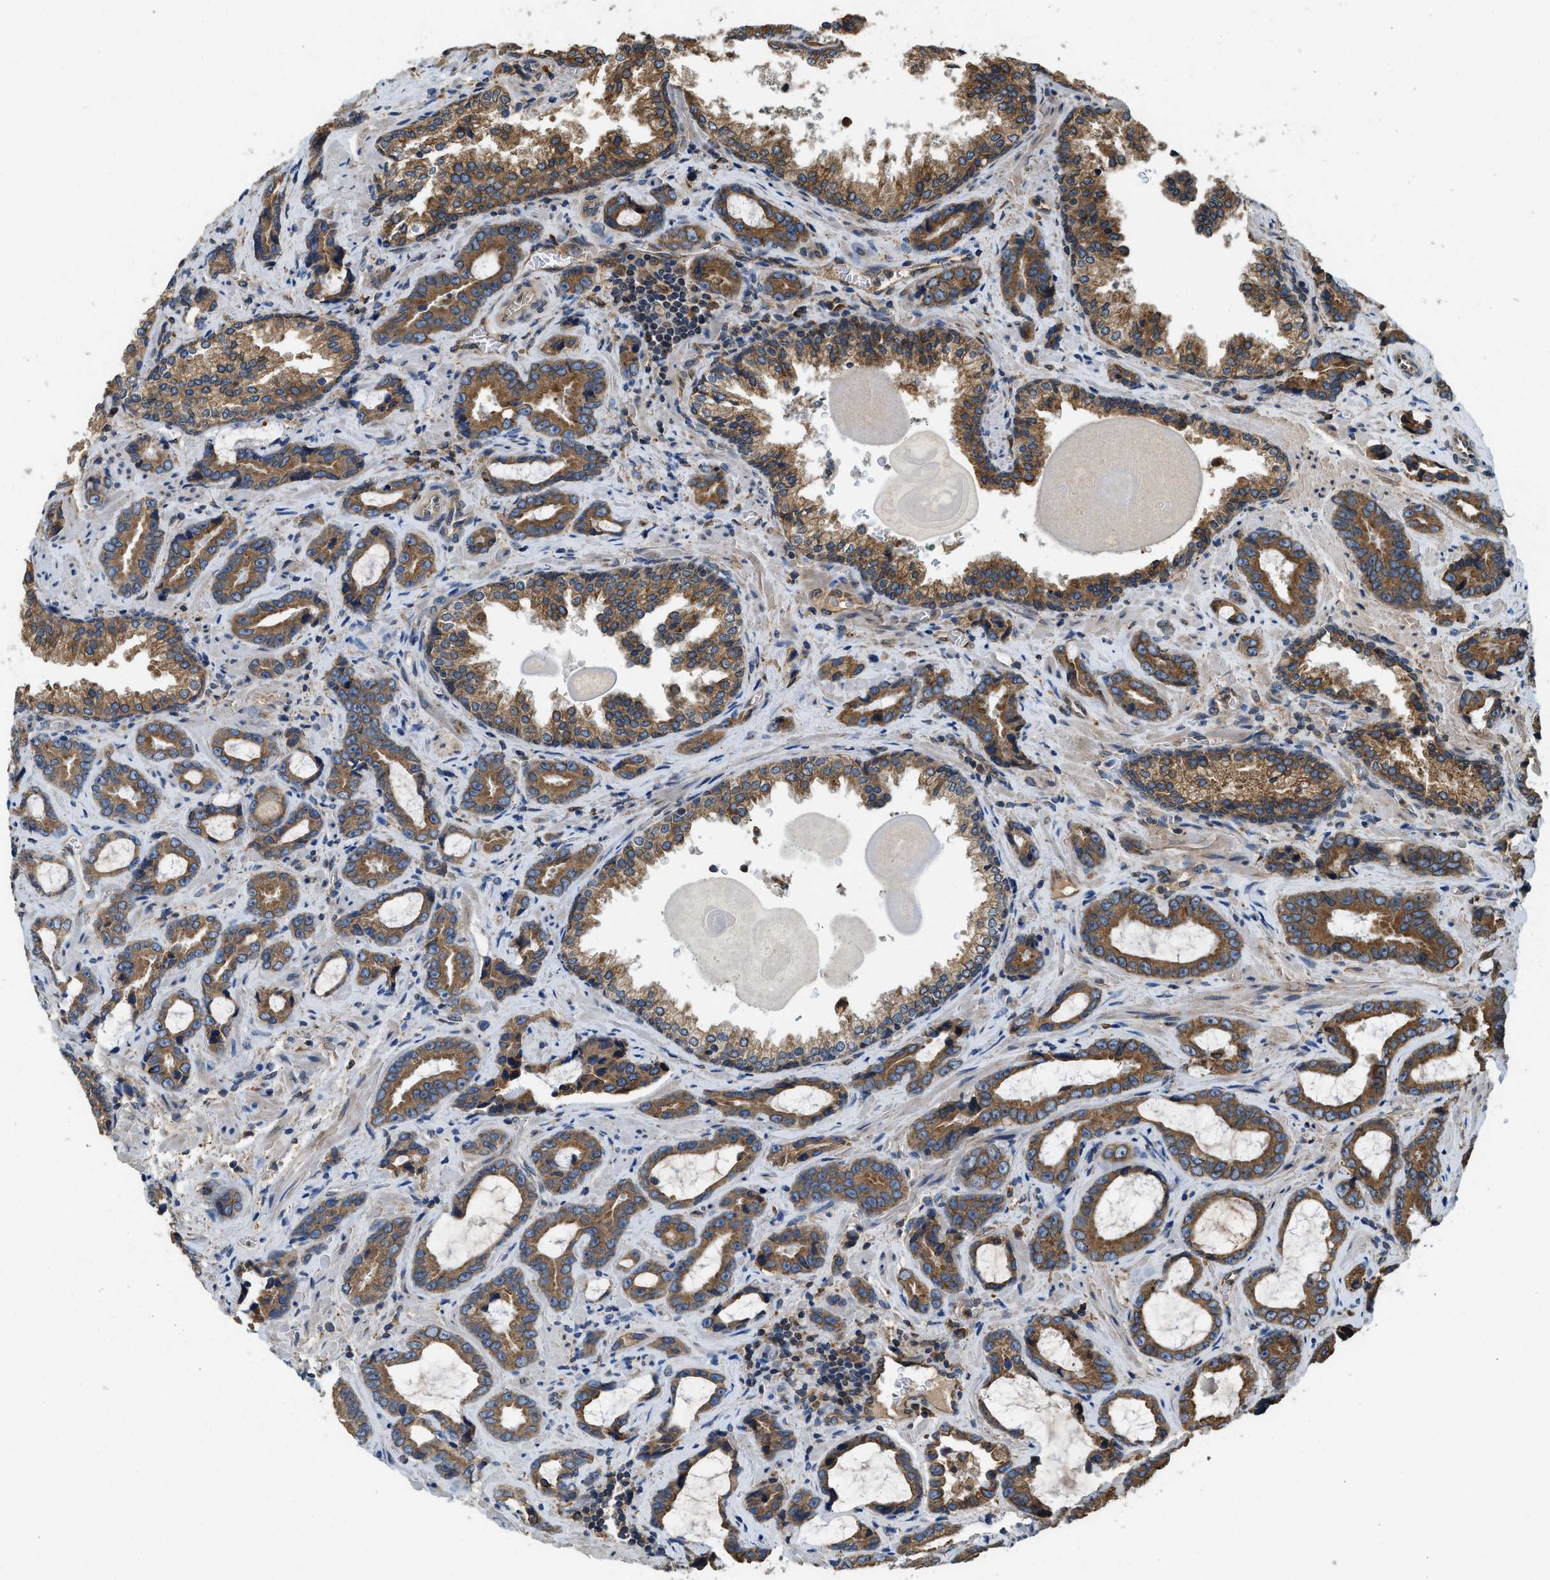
{"staining": {"intensity": "moderate", "quantity": ">75%", "location": "cytoplasmic/membranous"}, "tissue": "prostate cancer", "cell_type": "Tumor cells", "image_type": "cancer", "snomed": [{"axis": "morphology", "description": "Adenocarcinoma, Low grade"}, {"axis": "topography", "description": "Prostate"}], "caption": "An immunohistochemistry (IHC) histopathology image of neoplastic tissue is shown. Protein staining in brown labels moderate cytoplasmic/membranous positivity in adenocarcinoma (low-grade) (prostate) within tumor cells.", "gene": "BCAP31", "patient": {"sex": "male", "age": 60}}